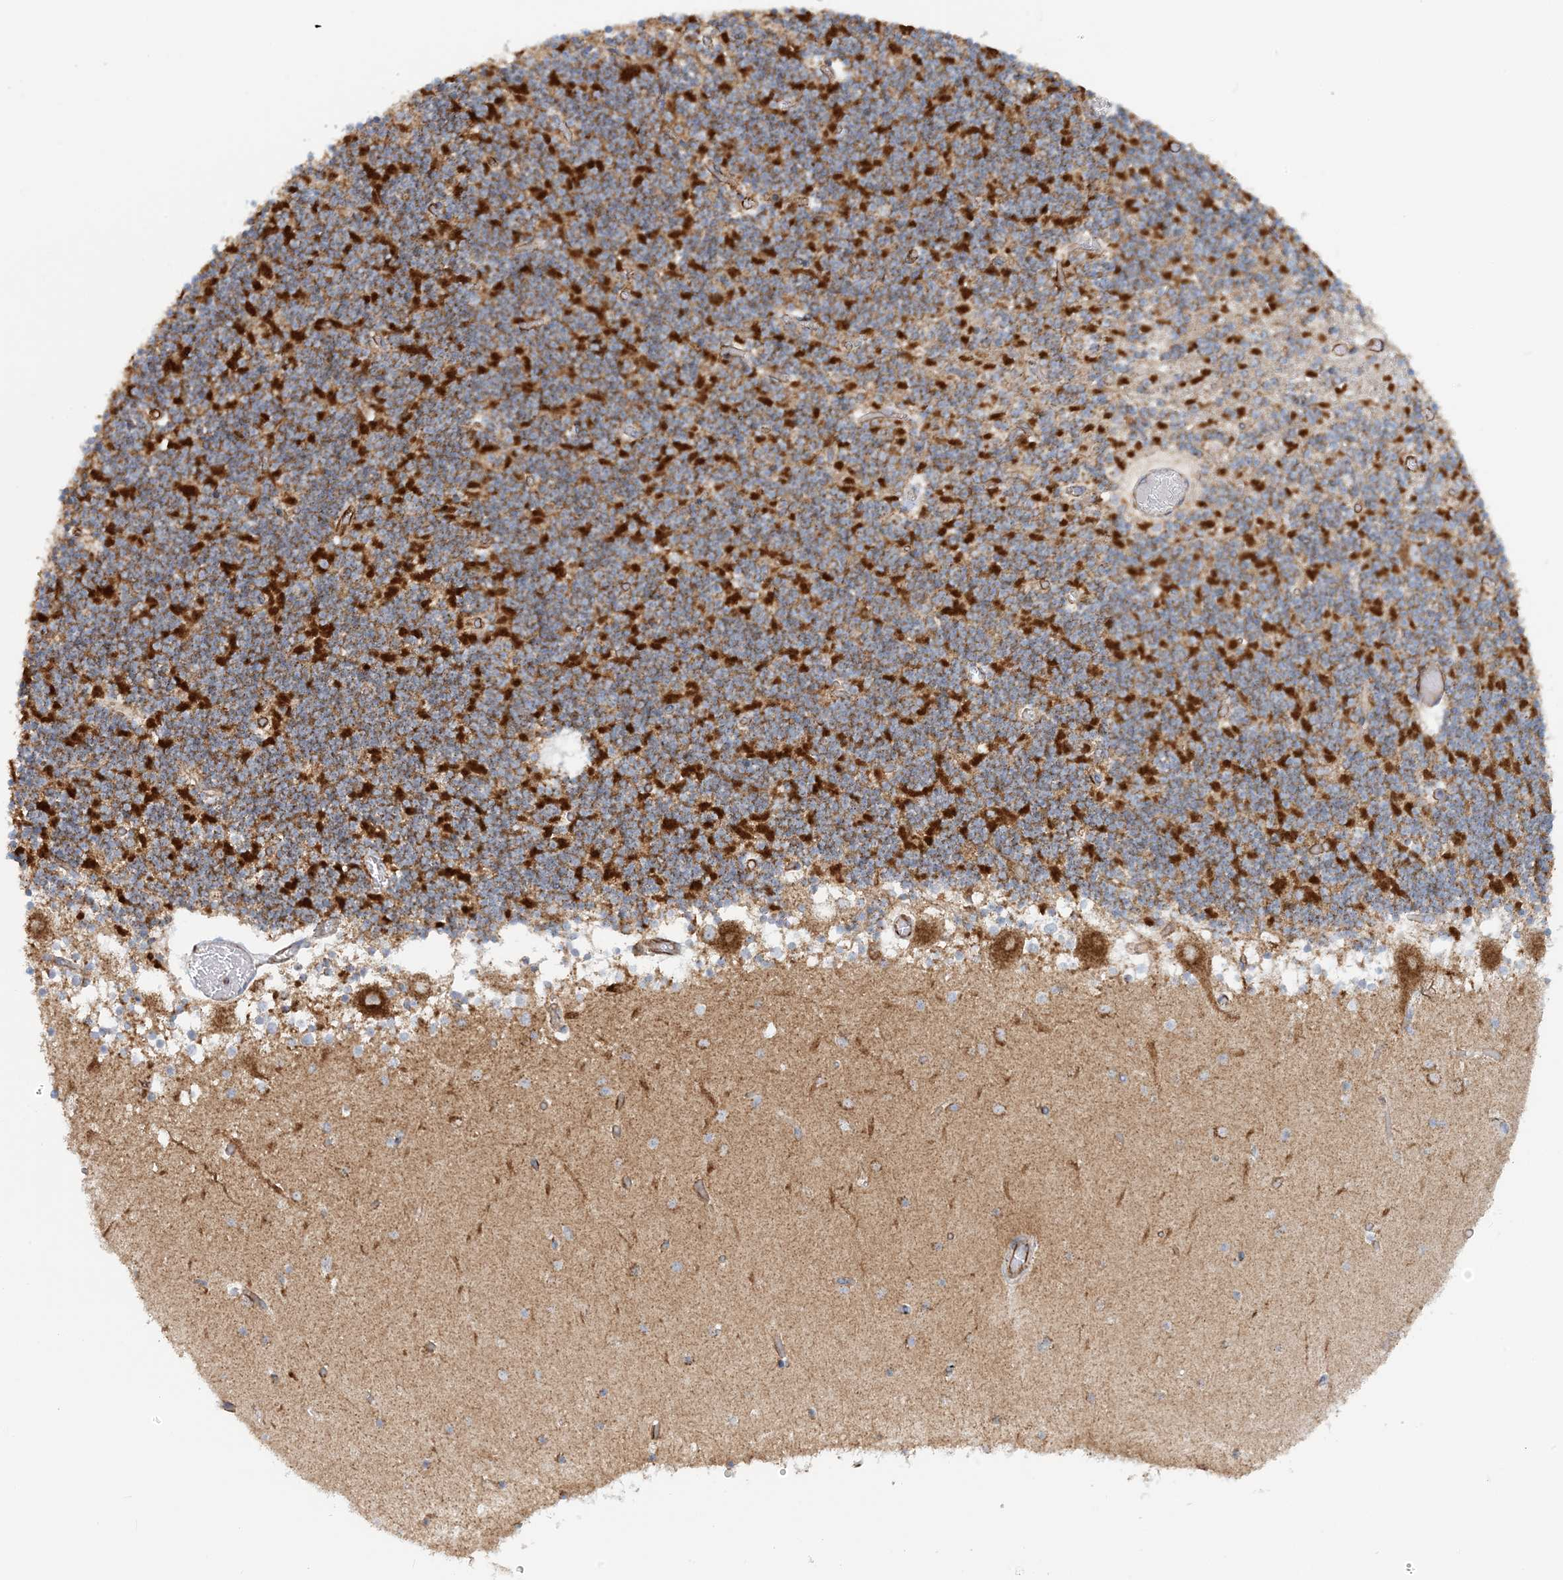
{"staining": {"intensity": "strong", "quantity": "25%-75%", "location": "cytoplasmic/membranous"}, "tissue": "cerebellum", "cell_type": "Cells in granular layer", "image_type": "normal", "snomed": [{"axis": "morphology", "description": "Normal tissue, NOS"}, {"axis": "topography", "description": "Cerebellum"}], "caption": "Protein staining displays strong cytoplasmic/membranous staining in approximately 25%-75% of cells in granular layer in normal cerebellum. The staining was performed using DAB (3,3'-diaminobenzidine), with brown indicating positive protein expression. Nuclei are stained blue with hematoxylin.", "gene": "COA3", "patient": {"sex": "female", "age": 28}}